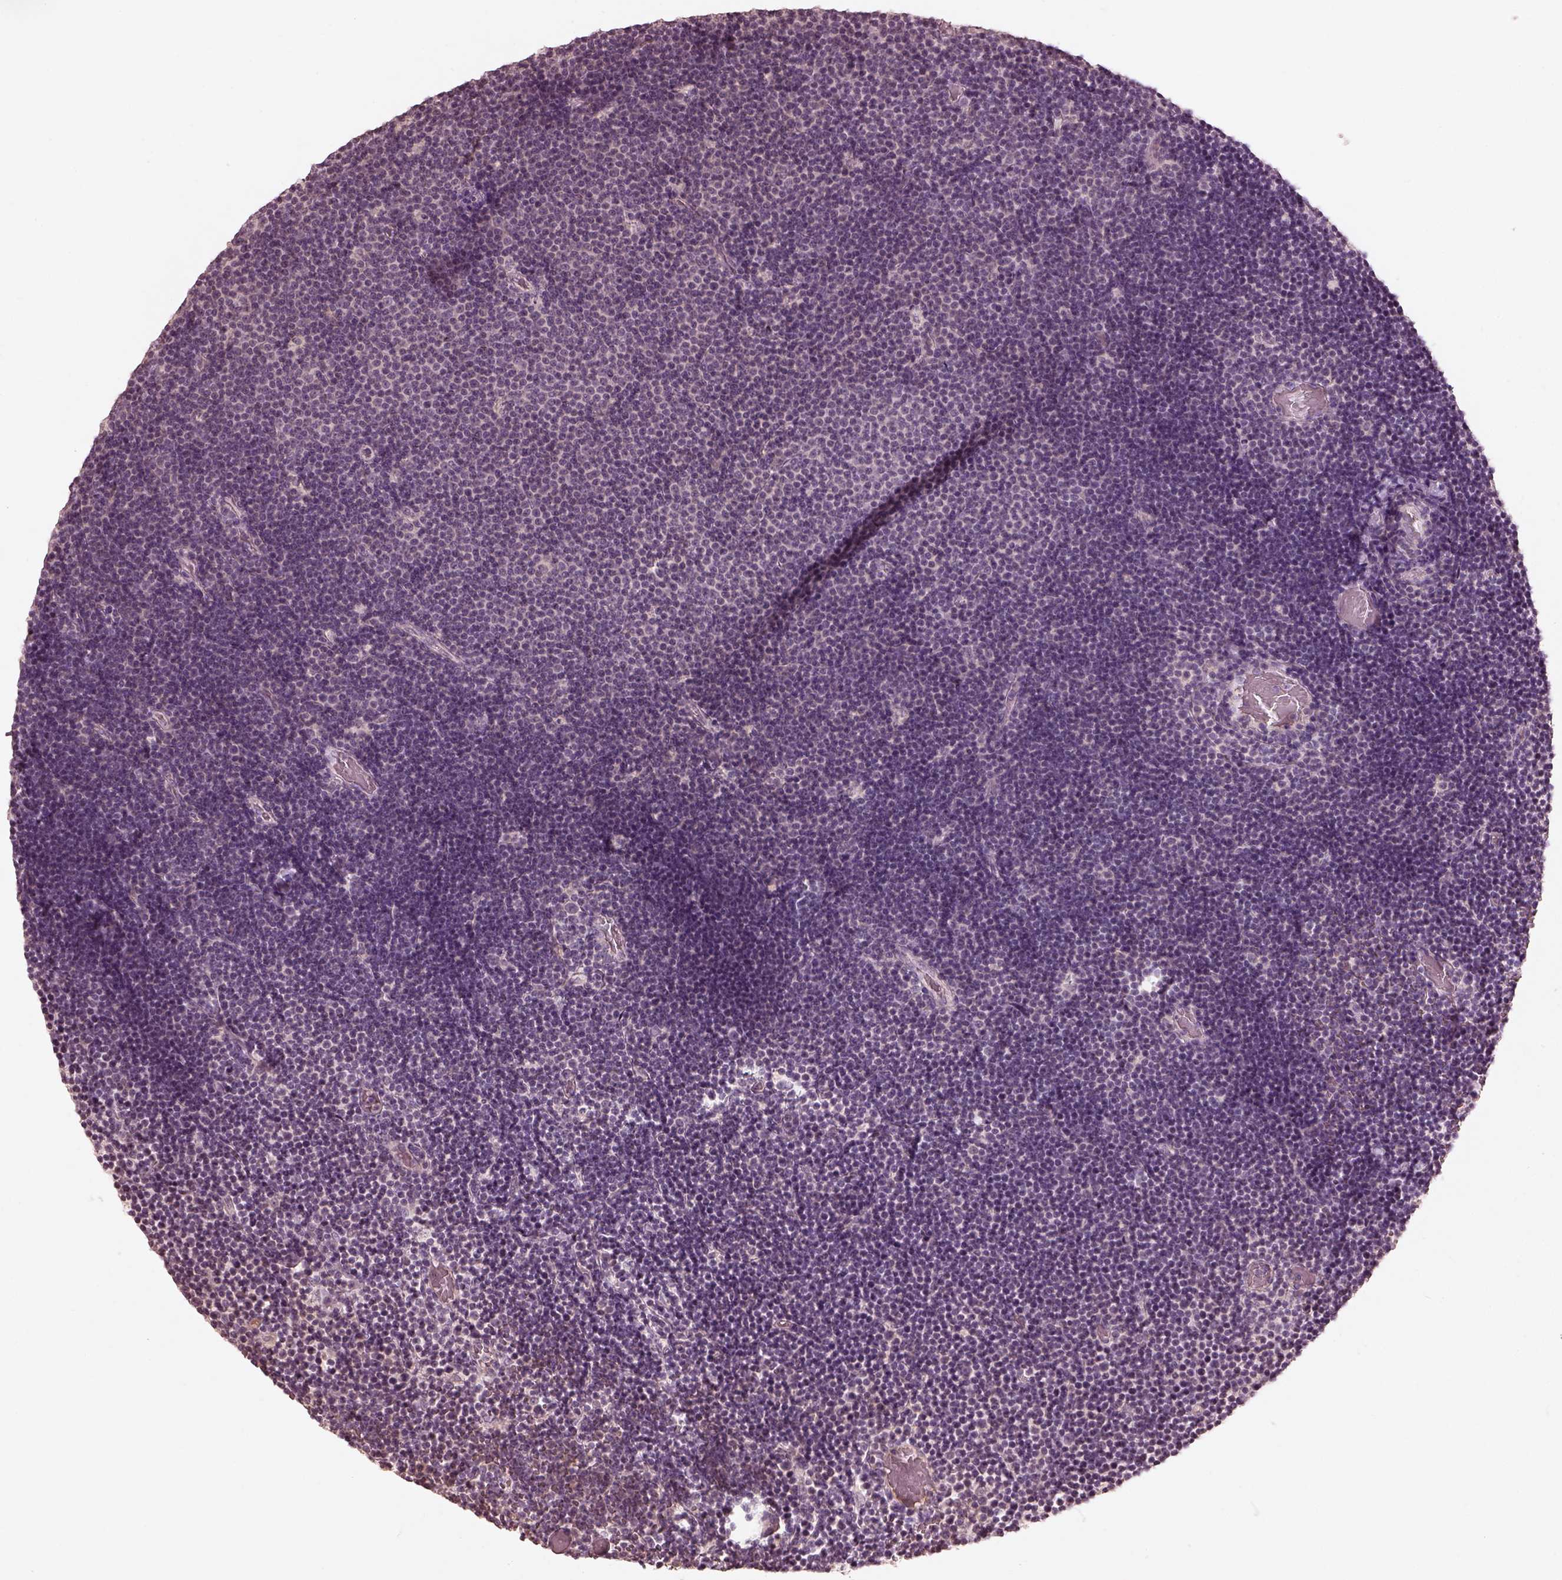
{"staining": {"intensity": "negative", "quantity": "none", "location": "none"}, "tissue": "lymphoma", "cell_type": "Tumor cells", "image_type": "cancer", "snomed": [{"axis": "morphology", "description": "Malignant lymphoma, non-Hodgkin's type, Low grade"}, {"axis": "topography", "description": "Brain"}], "caption": "Immunohistochemistry (IHC) histopathology image of neoplastic tissue: lymphoma stained with DAB exhibits no significant protein expression in tumor cells. (DAB (3,3'-diaminobenzidine) IHC with hematoxylin counter stain).", "gene": "CALR3", "patient": {"sex": "female", "age": 66}}